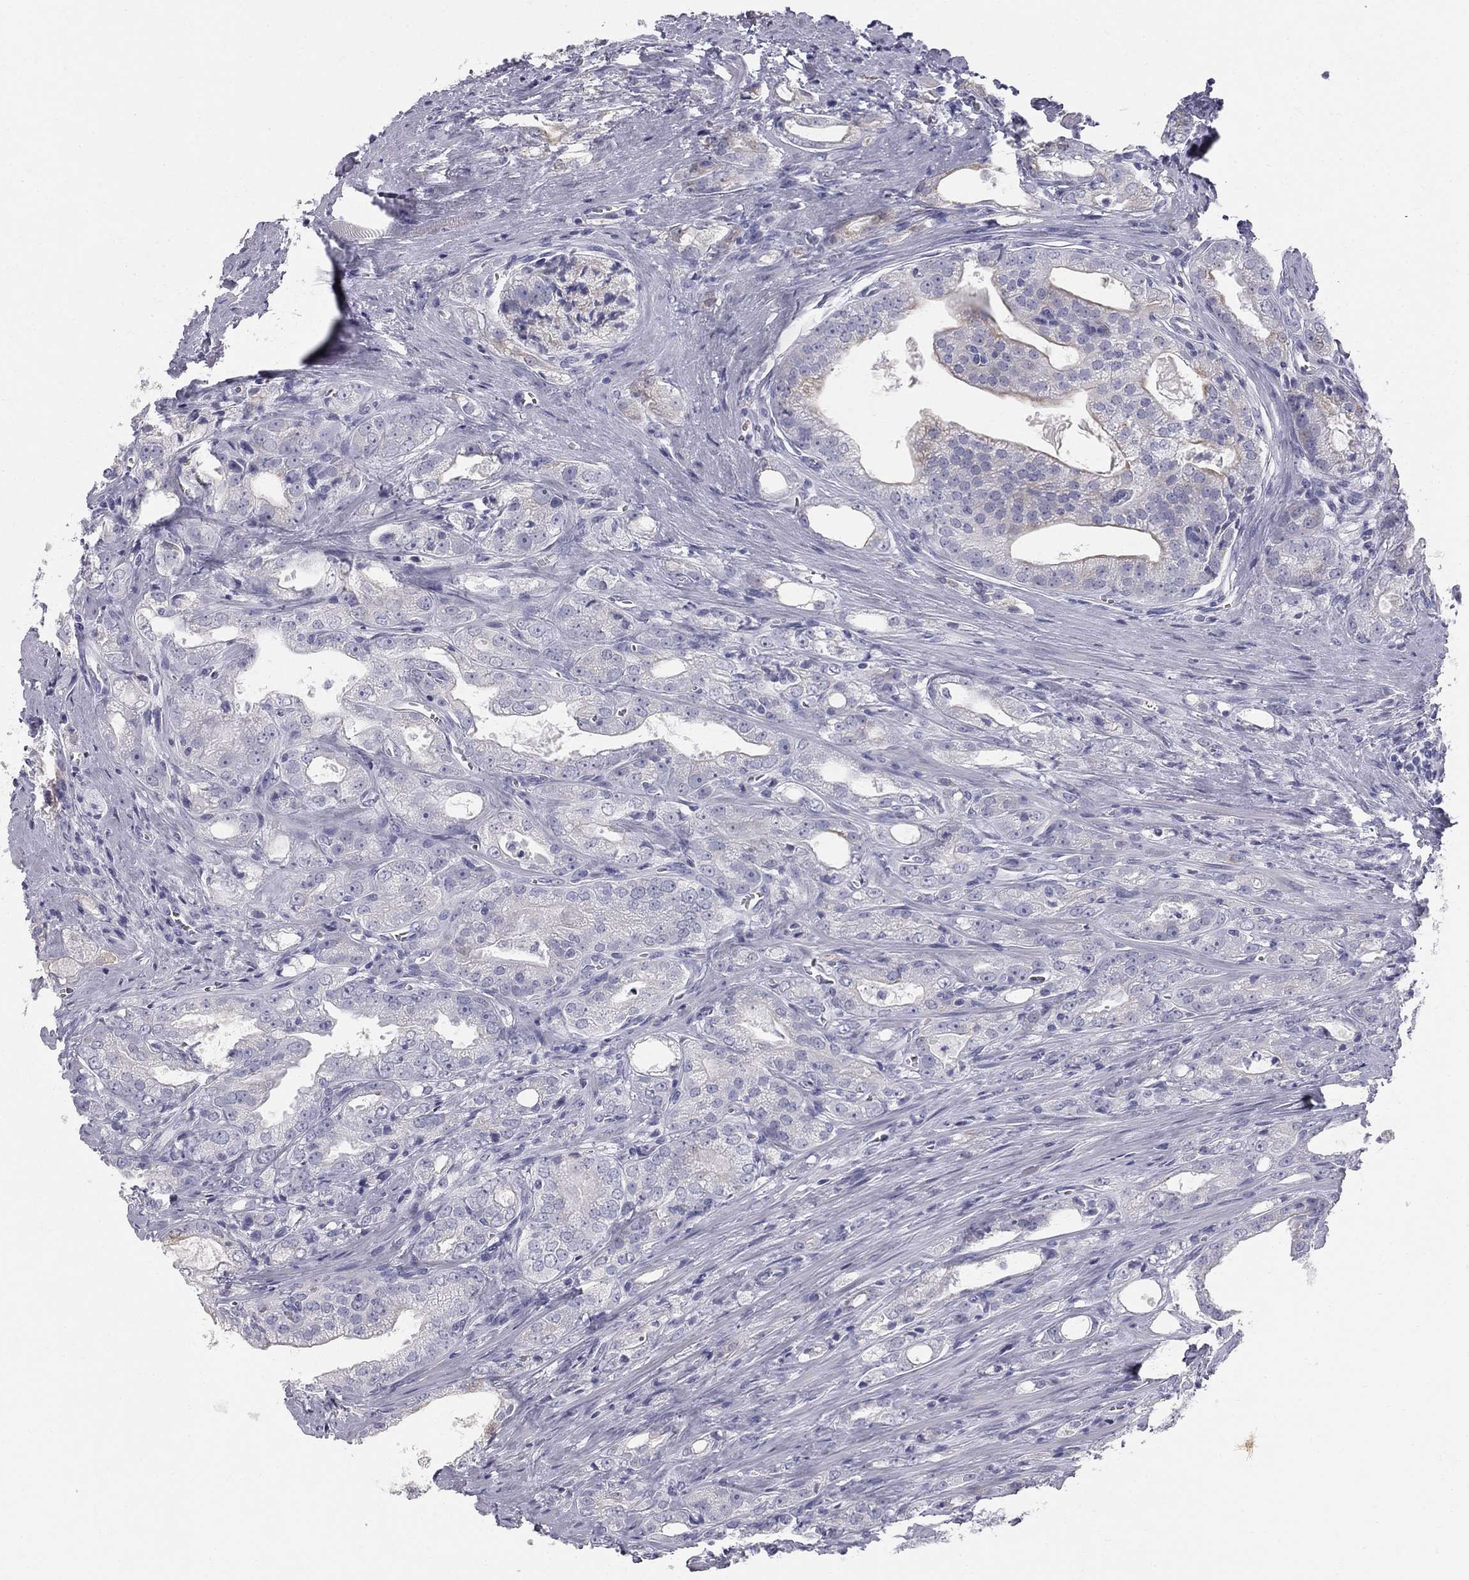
{"staining": {"intensity": "moderate", "quantity": "25%-75%", "location": "cytoplasmic/membranous"}, "tissue": "prostate cancer", "cell_type": "Tumor cells", "image_type": "cancer", "snomed": [{"axis": "morphology", "description": "Adenocarcinoma, NOS"}, {"axis": "morphology", "description": "Adenocarcinoma, High grade"}, {"axis": "topography", "description": "Prostate"}], "caption": "This photomicrograph shows immunohistochemistry staining of human adenocarcinoma (prostate), with medium moderate cytoplasmic/membranous expression in about 25%-75% of tumor cells.", "gene": "SULT2B1", "patient": {"sex": "male", "age": 70}}